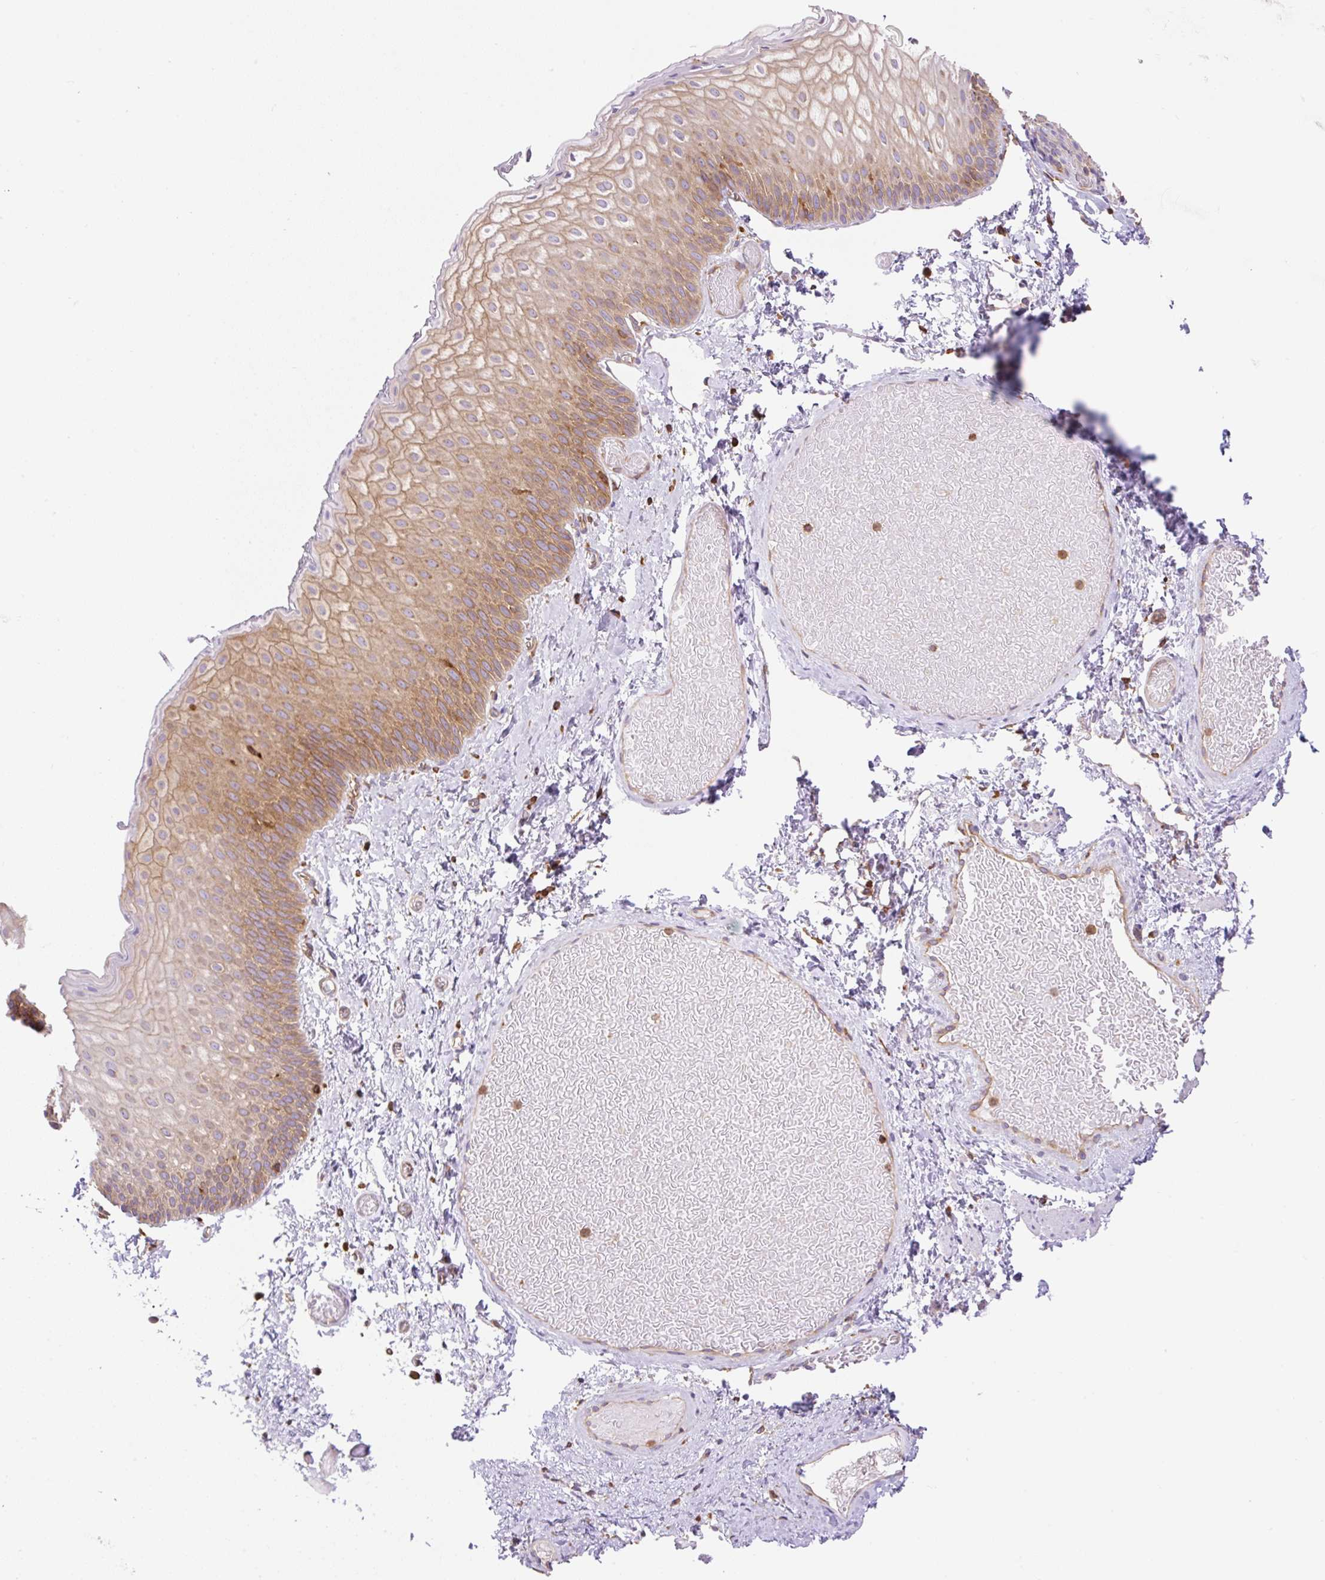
{"staining": {"intensity": "moderate", "quantity": ">75%", "location": "cytoplasmic/membranous"}, "tissue": "skin", "cell_type": "Epidermal cells", "image_type": "normal", "snomed": [{"axis": "morphology", "description": "Normal tissue, NOS"}, {"axis": "topography", "description": "Anal"}], "caption": "IHC histopathology image of normal human skin stained for a protein (brown), which shows medium levels of moderate cytoplasmic/membranous expression in approximately >75% of epidermal cells.", "gene": "DNM2", "patient": {"sex": "female", "age": 40}}